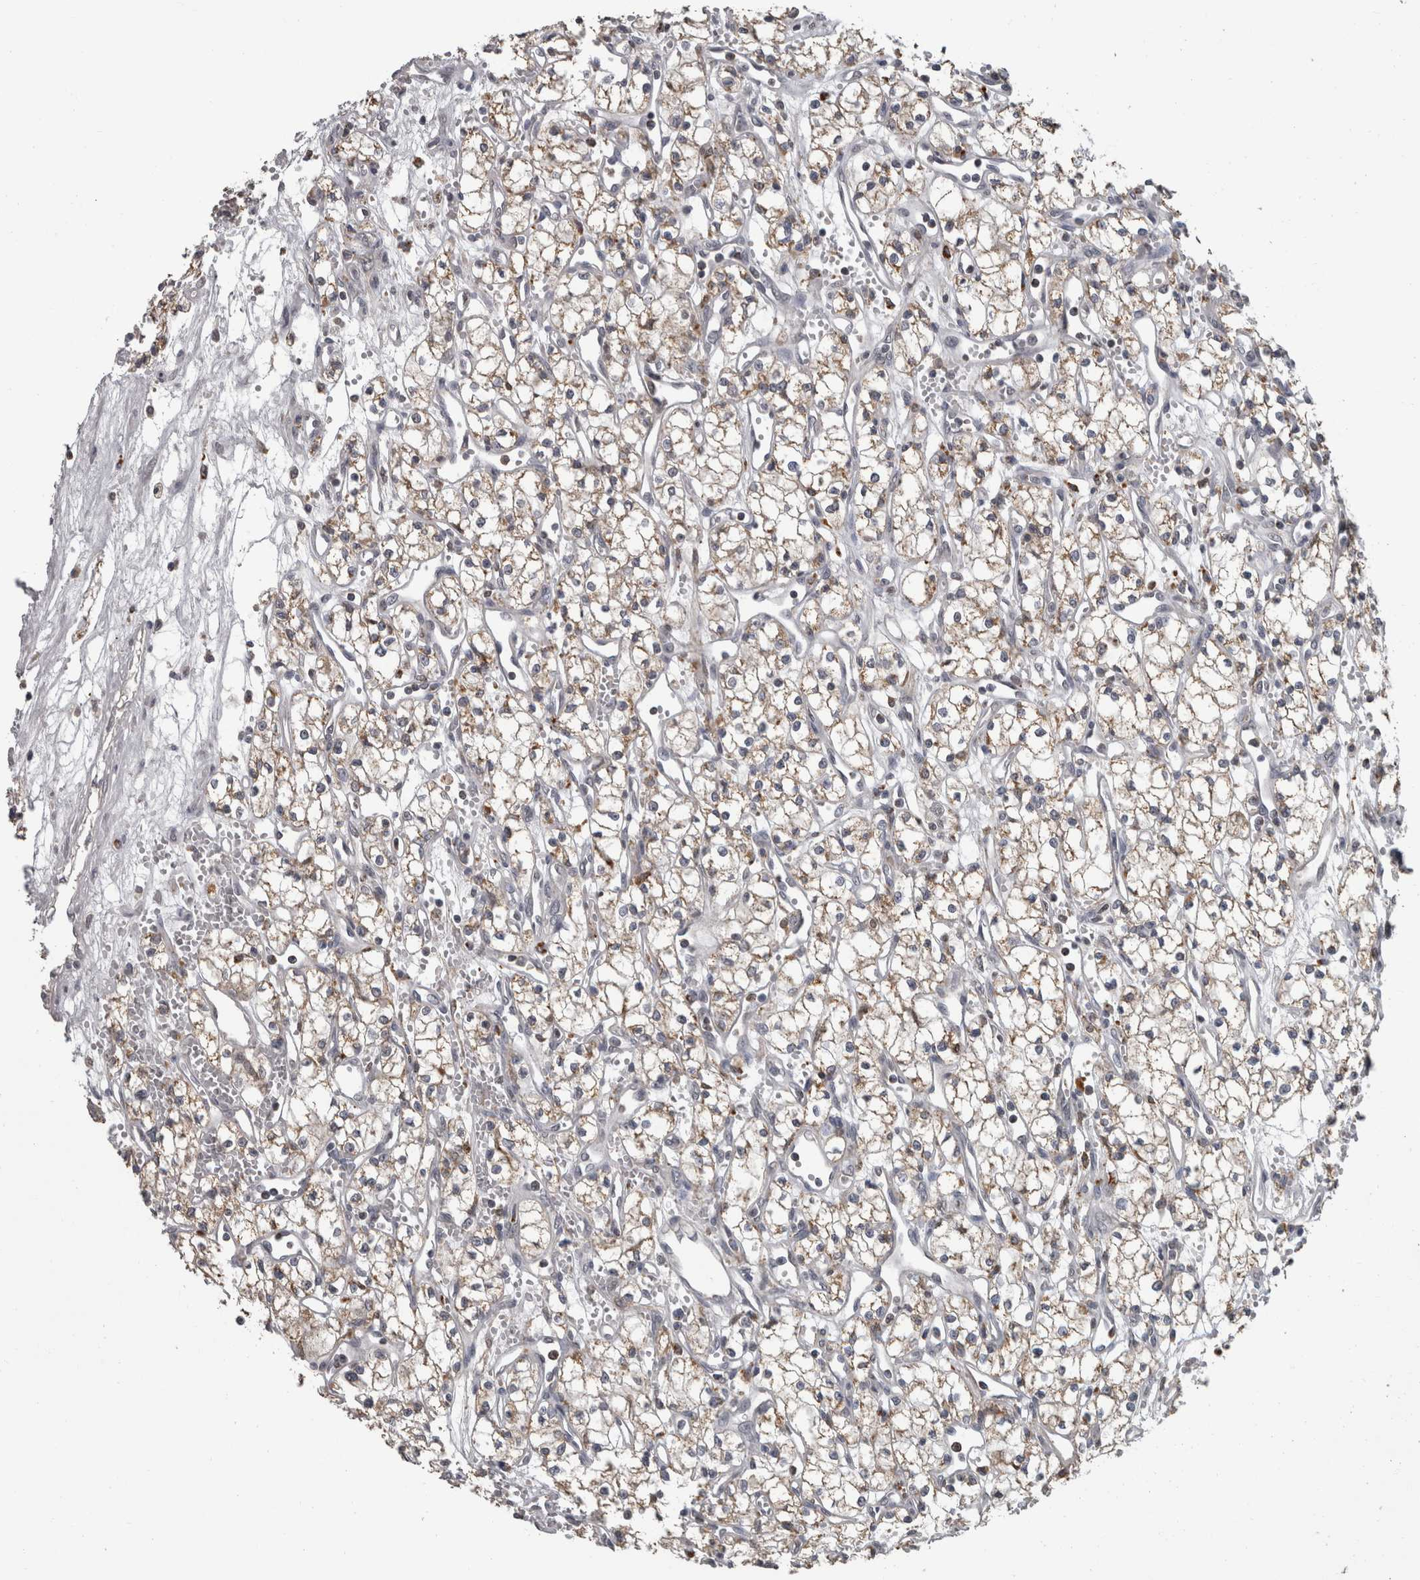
{"staining": {"intensity": "weak", "quantity": ">75%", "location": "cytoplasmic/membranous"}, "tissue": "renal cancer", "cell_type": "Tumor cells", "image_type": "cancer", "snomed": [{"axis": "morphology", "description": "Adenocarcinoma, NOS"}, {"axis": "topography", "description": "Kidney"}], "caption": "Human renal cancer (adenocarcinoma) stained for a protein (brown) exhibits weak cytoplasmic/membranous positive positivity in approximately >75% of tumor cells.", "gene": "NAAA", "patient": {"sex": "male", "age": 59}}